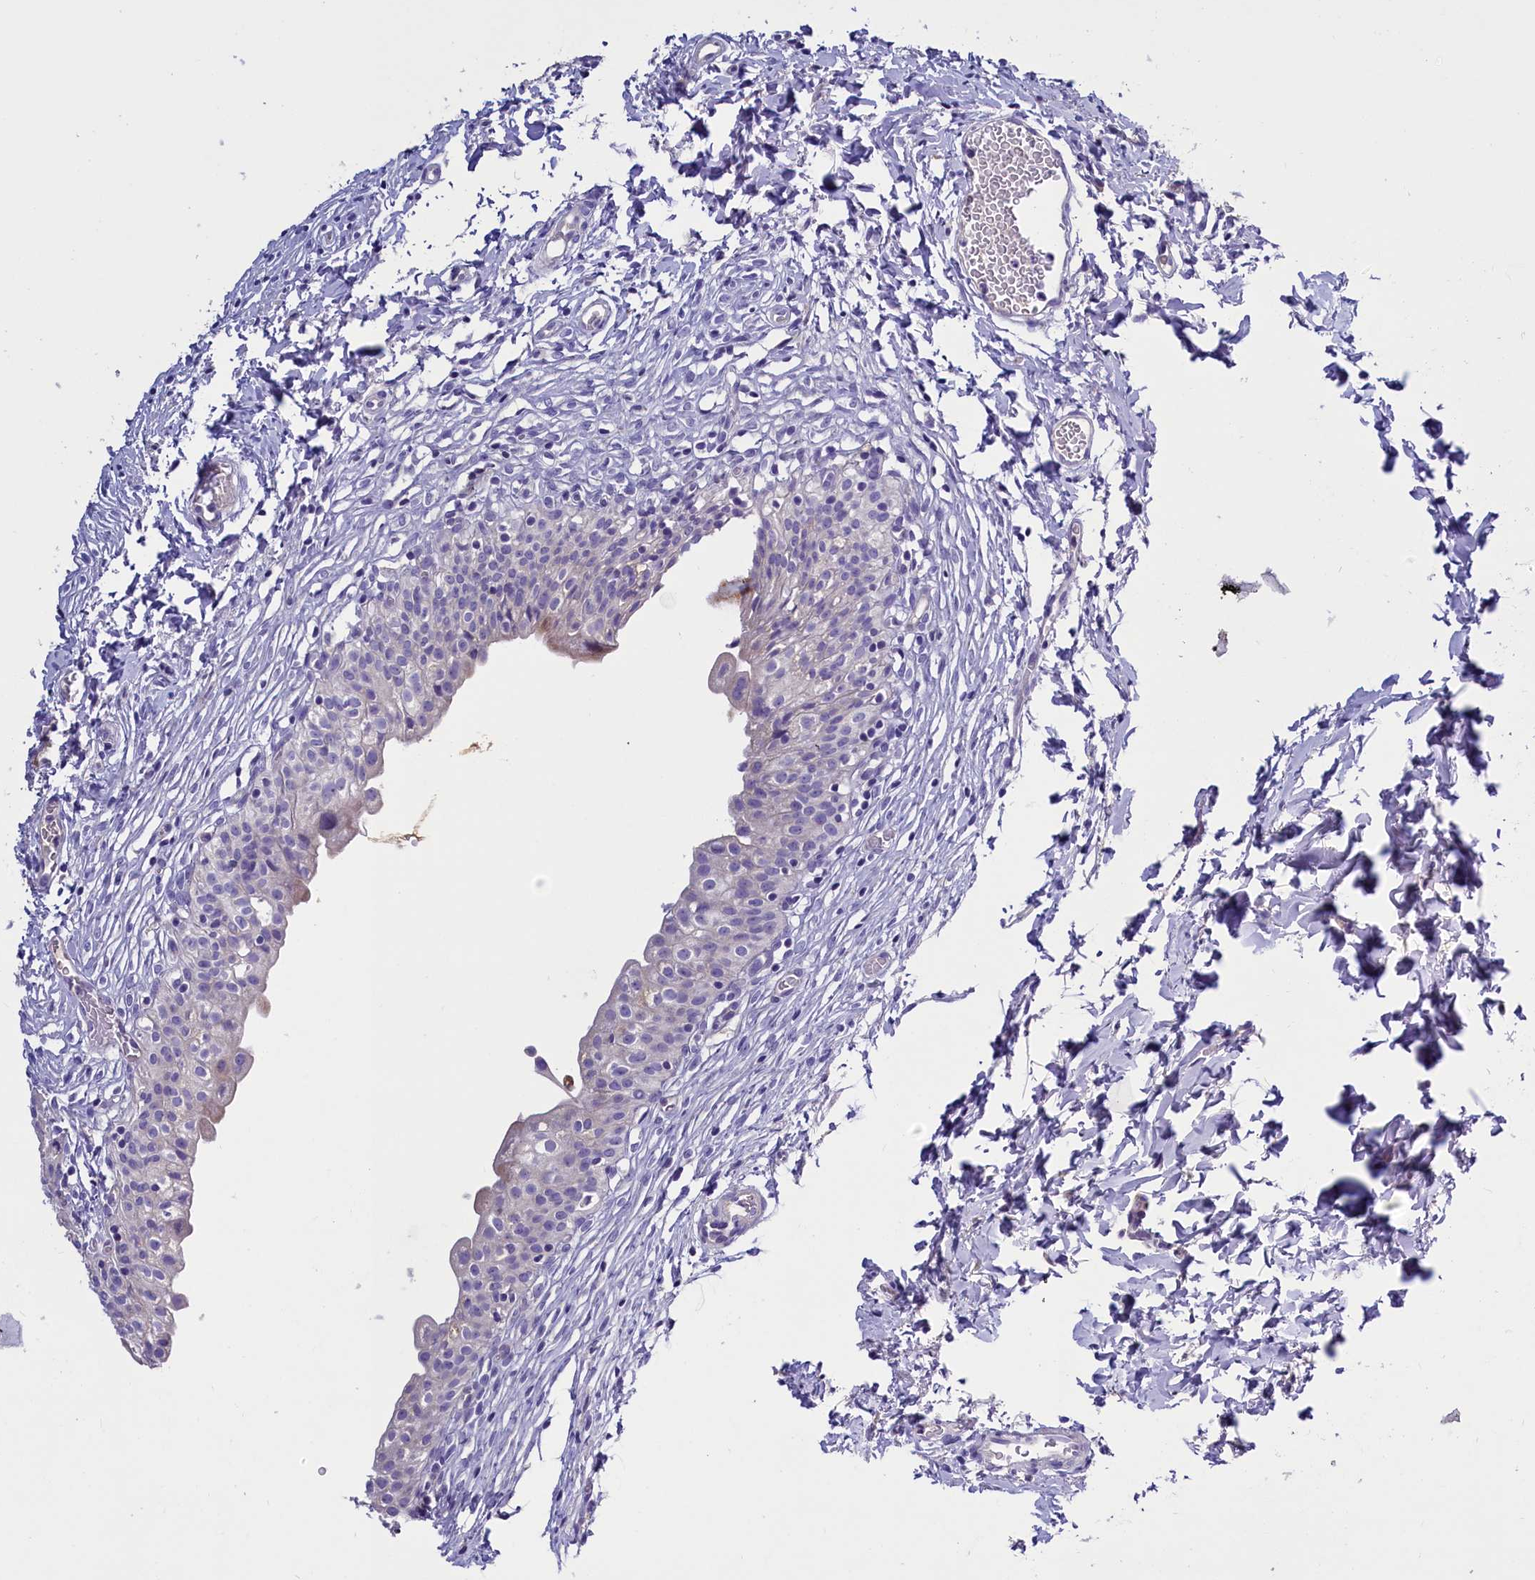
{"staining": {"intensity": "negative", "quantity": "none", "location": "none"}, "tissue": "urinary bladder", "cell_type": "Urothelial cells", "image_type": "normal", "snomed": [{"axis": "morphology", "description": "Normal tissue, NOS"}, {"axis": "topography", "description": "Urinary bladder"}], "caption": "This is a micrograph of IHC staining of benign urinary bladder, which shows no positivity in urothelial cells. Brightfield microscopy of immunohistochemistry stained with DAB (3,3'-diaminobenzidine) (brown) and hematoxylin (blue), captured at high magnification.", "gene": "RTTN", "patient": {"sex": "male", "age": 55}}